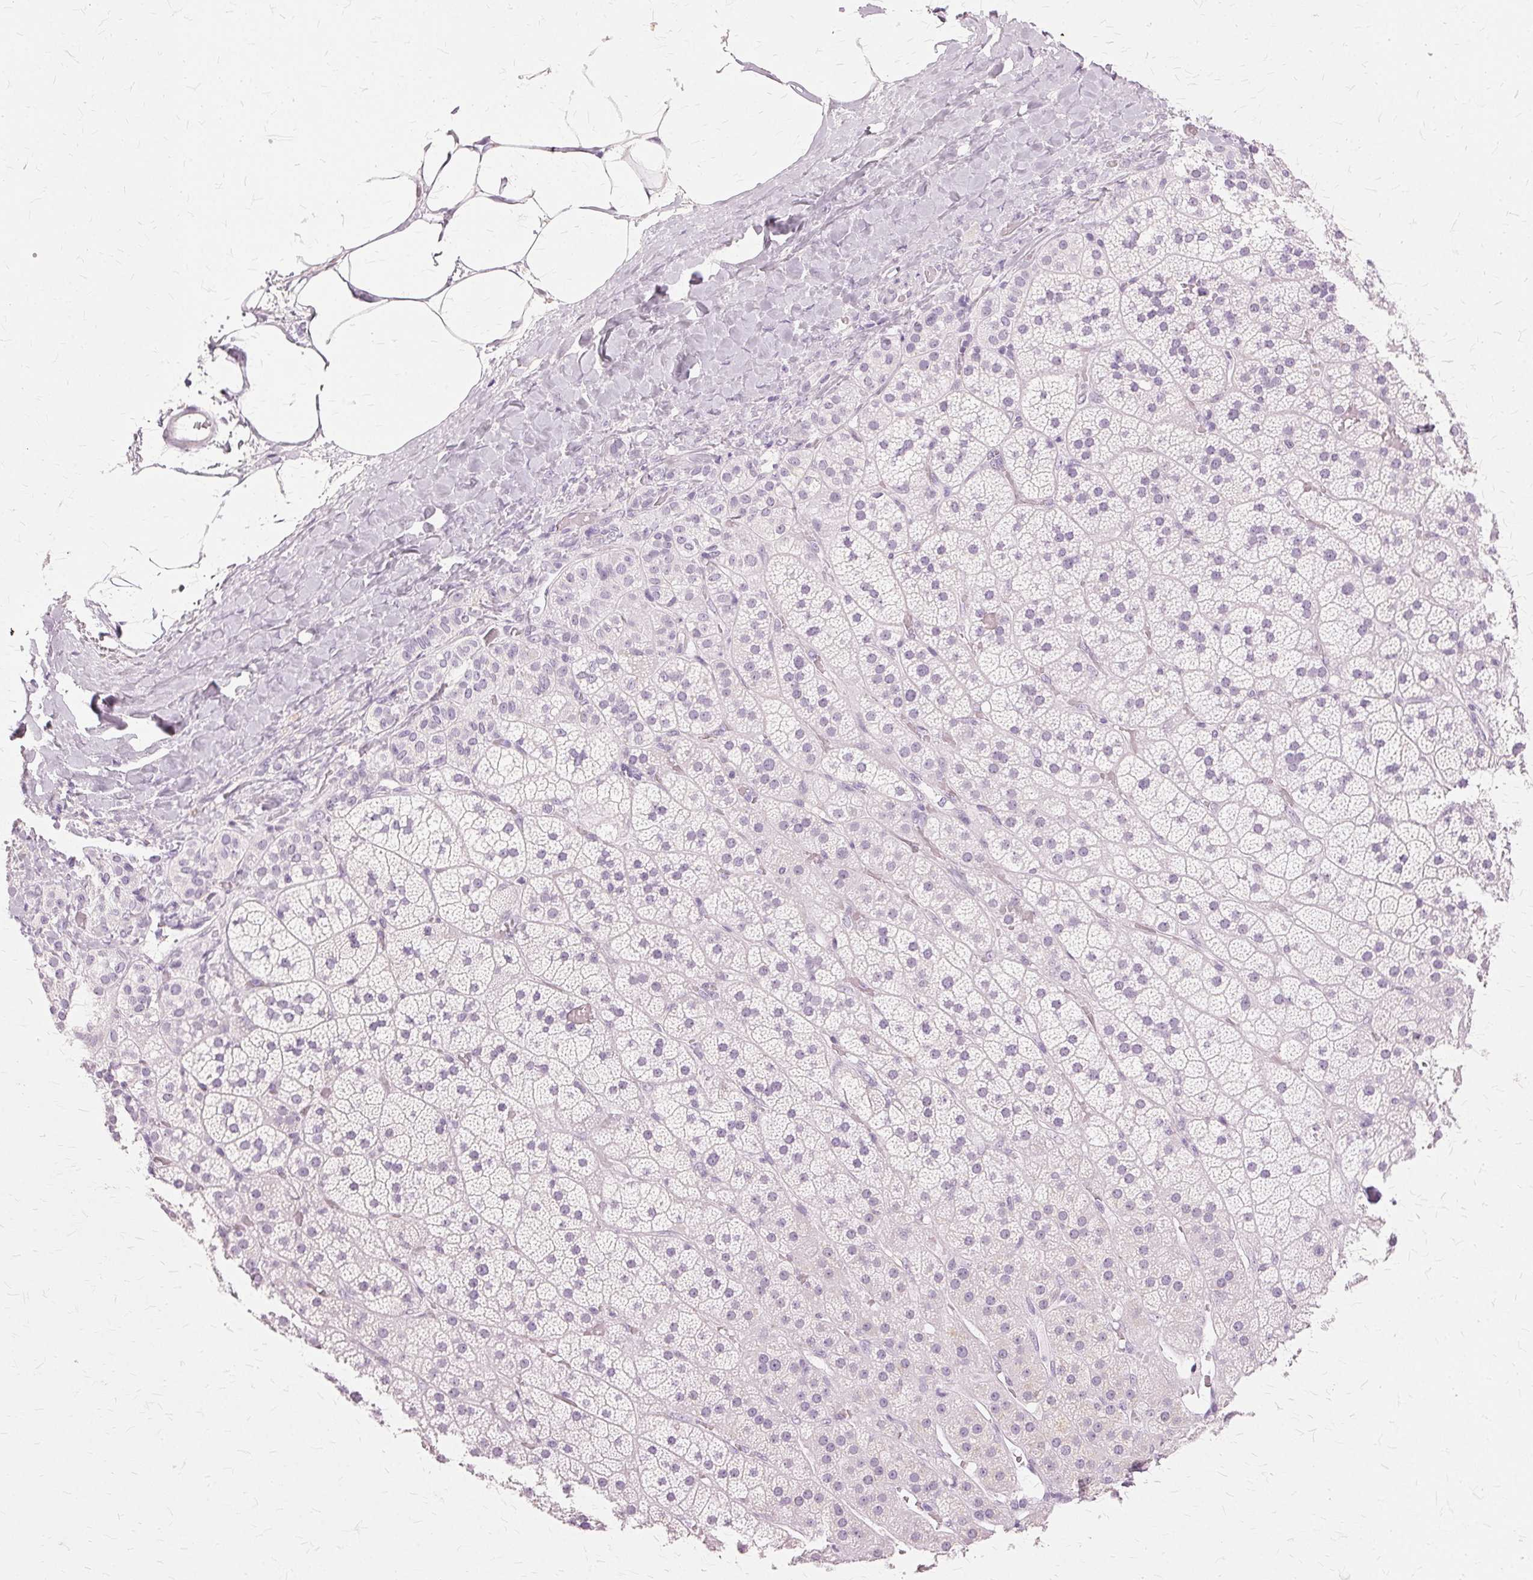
{"staining": {"intensity": "negative", "quantity": "none", "location": "none"}, "tissue": "adrenal gland", "cell_type": "Glandular cells", "image_type": "normal", "snomed": [{"axis": "morphology", "description": "Normal tissue, NOS"}, {"axis": "topography", "description": "Adrenal gland"}], "caption": "This is an IHC photomicrograph of normal human adrenal gland. There is no staining in glandular cells.", "gene": "SLC45A3", "patient": {"sex": "male", "age": 57}}